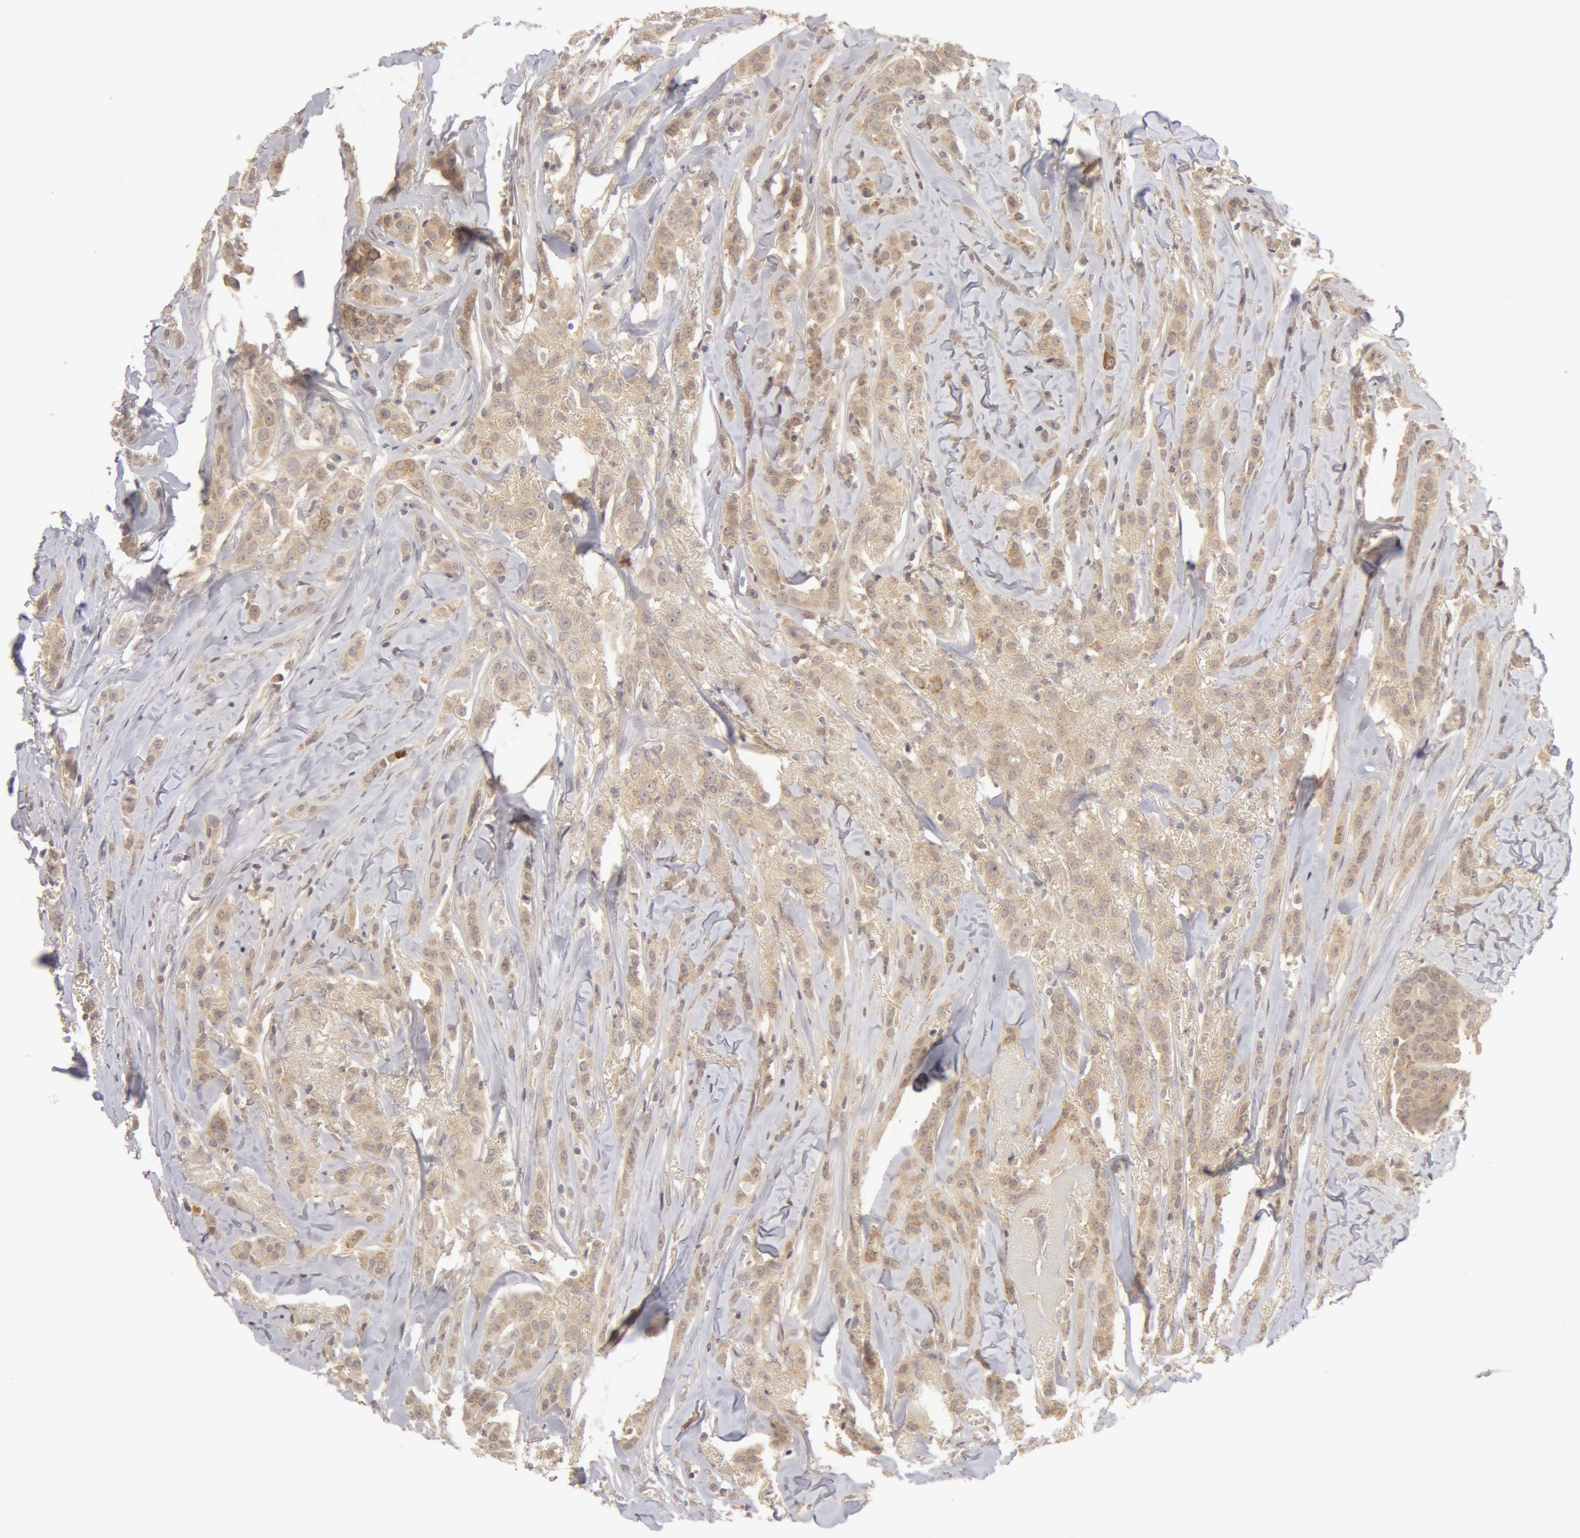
{"staining": {"intensity": "negative", "quantity": "none", "location": "none"}, "tissue": "breast cancer", "cell_type": "Tumor cells", "image_type": "cancer", "snomed": [{"axis": "morphology", "description": "Lobular carcinoma"}, {"axis": "topography", "description": "Breast"}], "caption": "Lobular carcinoma (breast) was stained to show a protein in brown. There is no significant staining in tumor cells.", "gene": "ADPRH", "patient": {"sex": "female", "age": 57}}